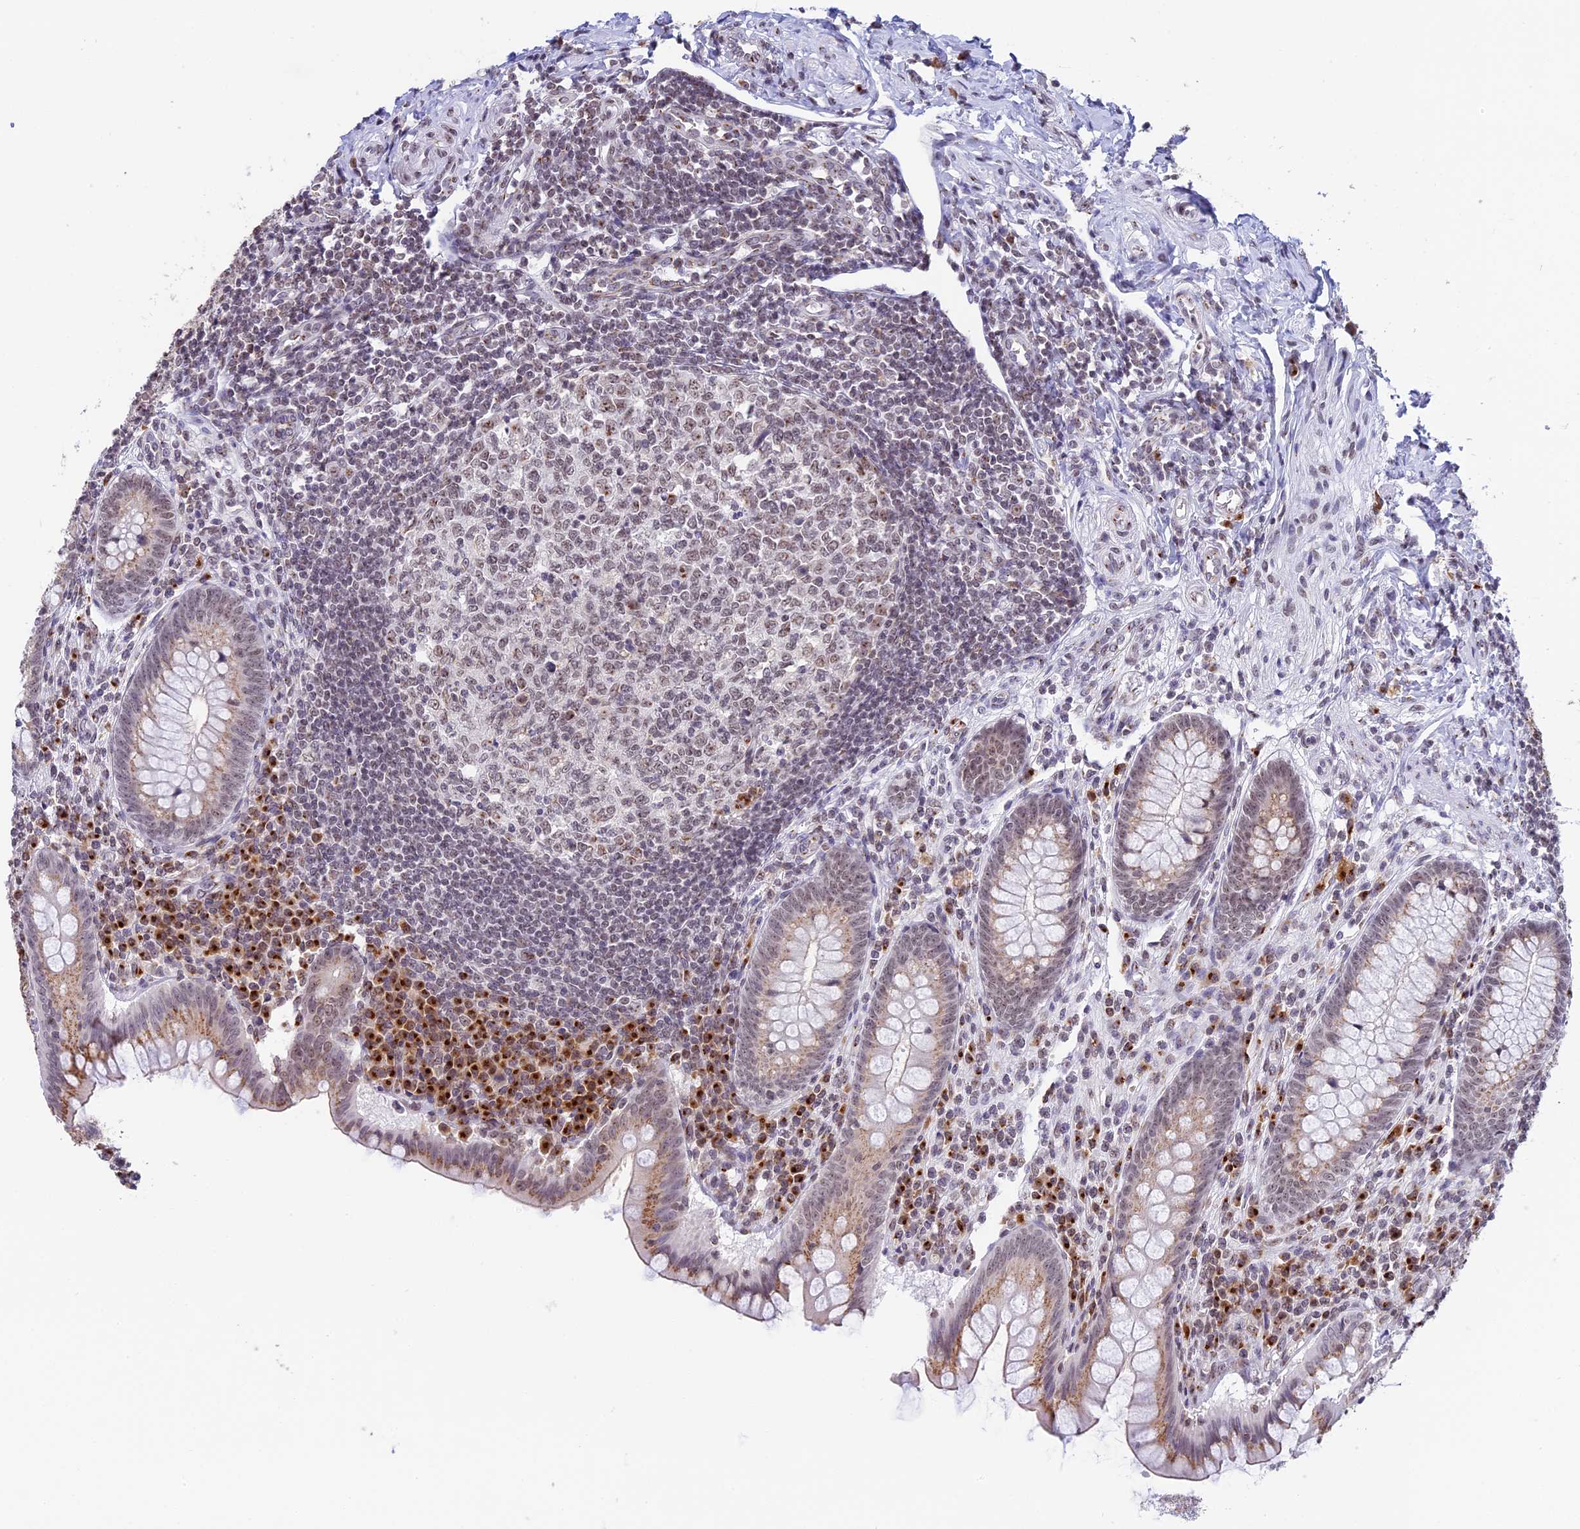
{"staining": {"intensity": "moderate", "quantity": "25%-75%", "location": "cytoplasmic/membranous,nuclear"}, "tissue": "appendix", "cell_type": "Glandular cells", "image_type": "normal", "snomed": [{"axis": "morphology", "description": "Normal tissue, NOS"}, {"axis": "topography", "description": "Appendix"}], "caption": "The photomicrograph reveals immunohistochemical staining of benign appendix. There is moderate cytoplasmic/membranous,nuclear expression is identified in approximately 25%-75% of glandular cells.", "gene": "HEATR5B", "patient": {"sex": "female", "age": 33}}